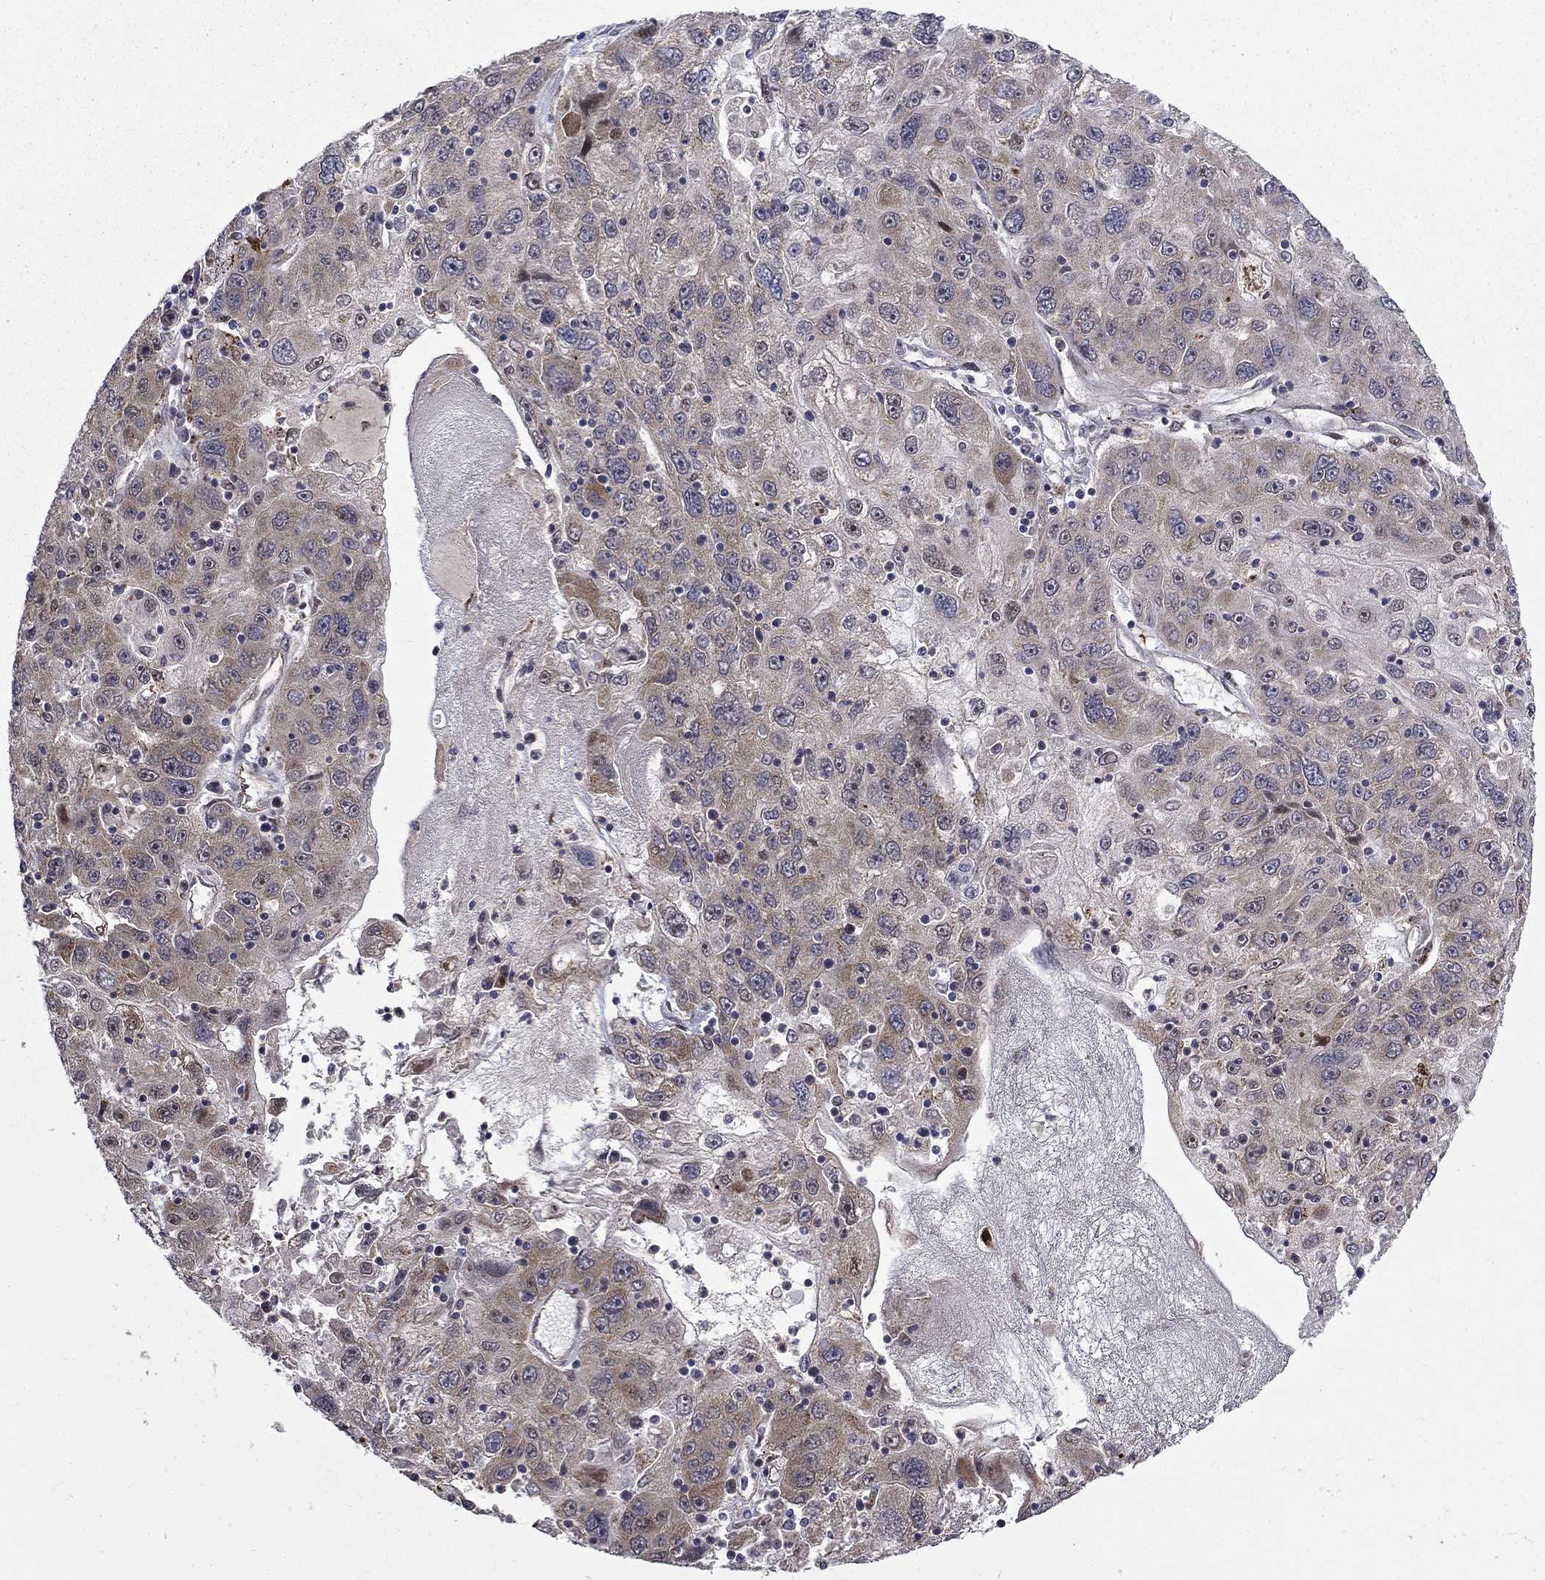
{"staining": {"intensity": "weak", "quantity": "25%-75%", "location": "cytoplasmic/membranous"}, "tissue": "stomach cancer", "cell_type": "Tumor cells", "image_type": "cancer", "snomed": [{"axis": "morphology", "description": "Adenocarcinoma, NOS"}, {"axis": "topography", "description": "Stomach"}], "caption": "Immunohistochemistry (IHC) photomicrograph of neoplastic tissue: human stomach cancer stained using IHC reveals low levels of weak protein expression localized specifically in the cytoplasmic/membranous of tumor cells, appearing as a cytoplasmic/membranous brown color.", "gene": "KPNA3", "patient": {"sex": "male", "age": 56}}